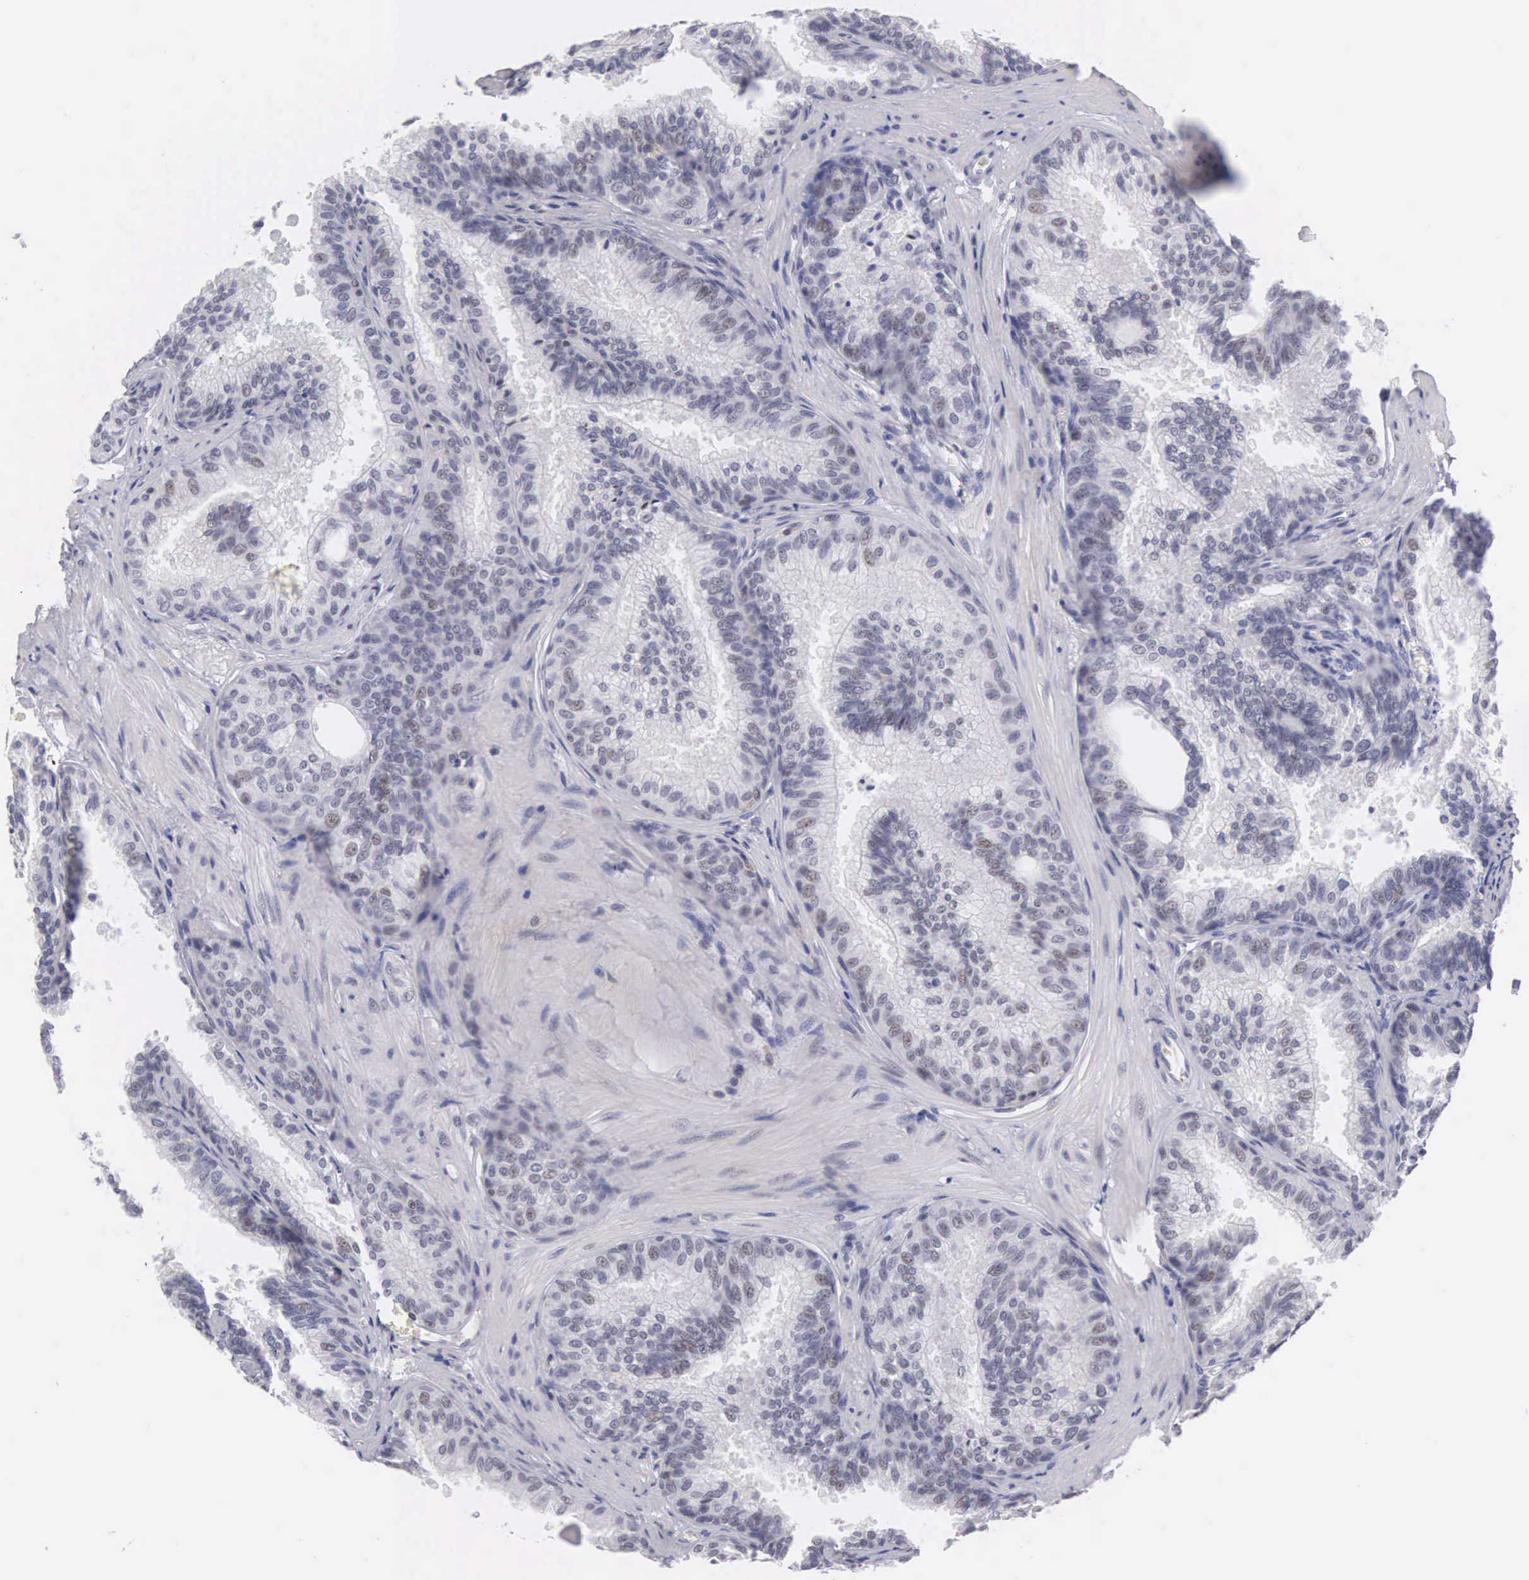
{"staining": {"intensity": "negative", "quantity": "none", "location": "none"}, "tissue": "prostate", "cell_type": "Glandular cells", "image_type": "normal", "snomed": [{"axis": "morphology", "description": "Normal tissue, NOS"}, {"axis": "topography", "description": "Prostate"}], "caption": "This photomicrograph is of benign prostate stained with IHC to label a protein in brown with the nuclei are counter-stained blue. There is no expression in glandular cells.", "gene": "FAM47A", "patient": {"sex": "male", "age": 68}}